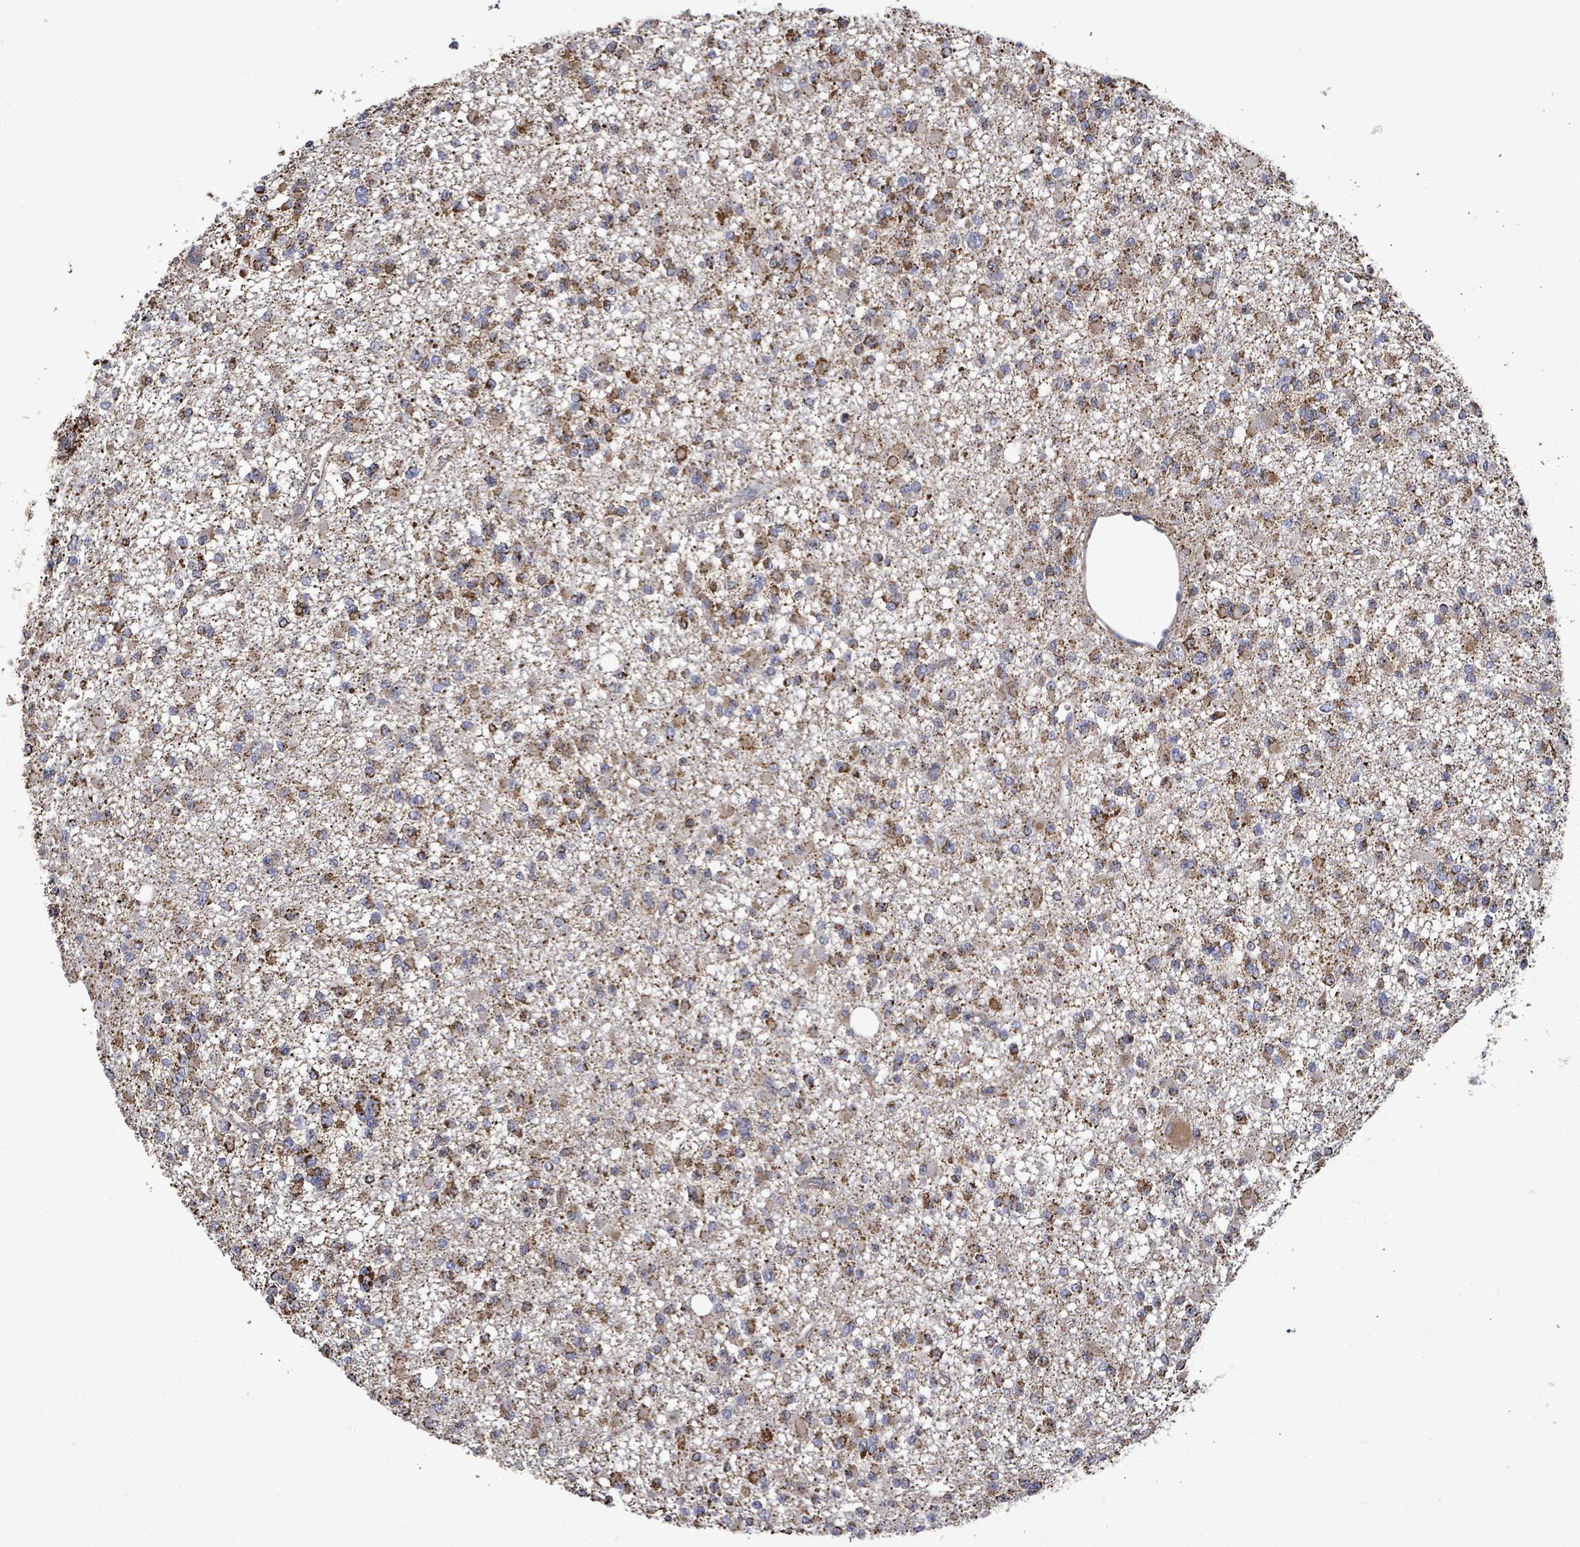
{"staining": {"intensity": "strong", "quantity": ">75%", "location": "cytoplasmic/membranous"}, "tissue": "glioma", "cell_type": "Tumor cells", "image_type": "cancer", "snomed": [{"axis": "morphology", "description": "Glioma, malignant, Low grade"}, {"axis": "topography", "description": "Brain"}], "caption": "Immunohistochemical staining of human glioma displays high levels of strong cytoplasmic/membranous protein positivity in approximately >75% of tumor cells. Nuclei are stained in blue.", "gene": "MTMR12", "patient": {"sex": "female", "age": 22}}